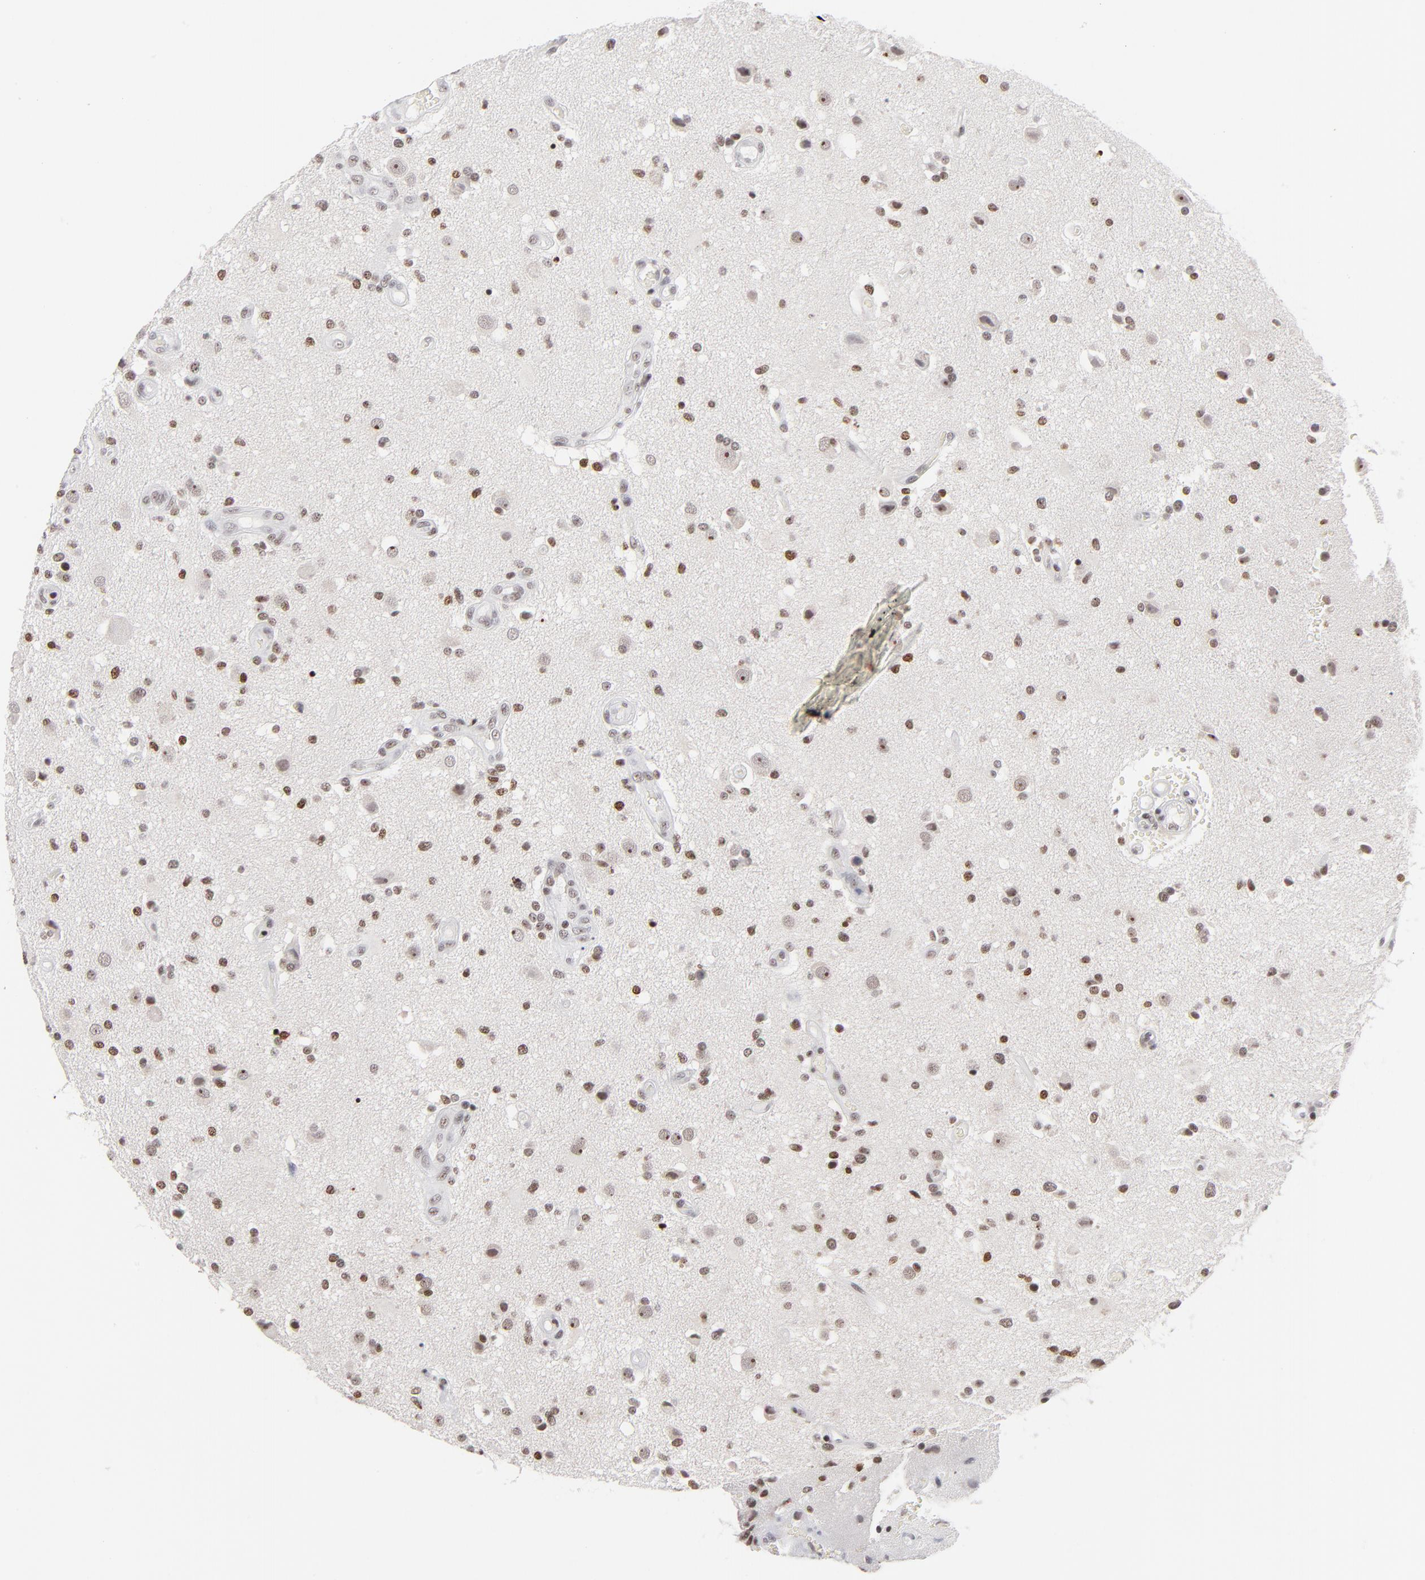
{"staining": {"intensity": "moderate", "quantity": ">75%", "location": "nuclear"}, "tissue": "glioma", "cell_type": "Tumor cells", "image_type": "cancer", "snomed": [{"axis": "morphology", "description": "Normal tissue, NOS"}, {"axis": "morphology", "description": "Glioma, malignant, High grade"}, {"axis": "topography", "description": "Cerebral cortex"}], "caption": "There is medium levels of moderate nuclear expression in tumor cells of glioma, as demonstrated by immunohistochemical staining (brown color).", "gene": "ZNF143", "patient": {"sex": "male", "age": 75}}